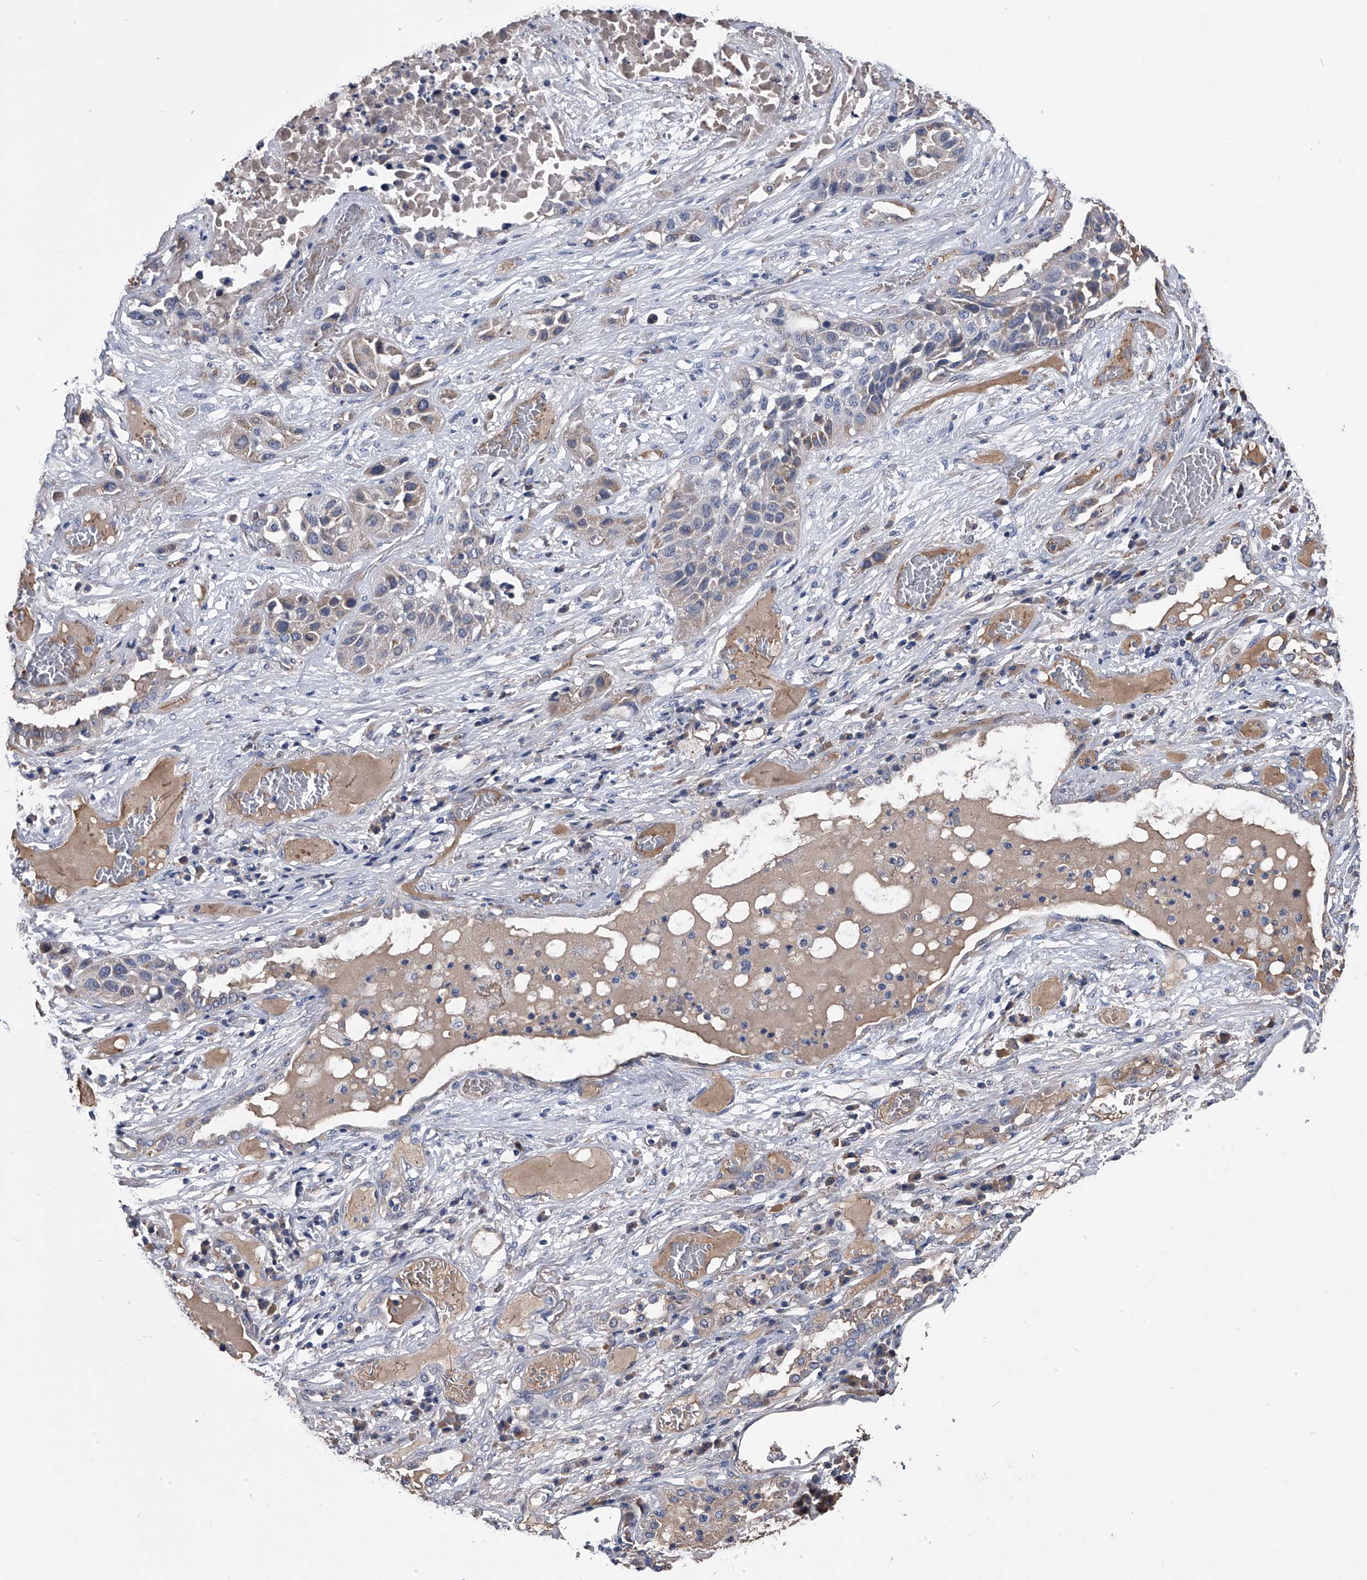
{"staining": {"intensity": "weak", "quantity": "<25%", "location": "cytoplasmic/membranous"}, "tissue": "lung cancer", "cell_type": "Tumor cells", "image_type": "cancer", "snomed": [{"axis": "morphology", "description": "Squamous cell carcinoma, NOS"}, {"axis": "topography", "description": "Lung"}], "caption": "Lung squamous cell carcinoma stained for a protein using IHC exhibits no expression tumor cells.", "gene": "OAT", "patient": {"sex": "male", "age": 71}}